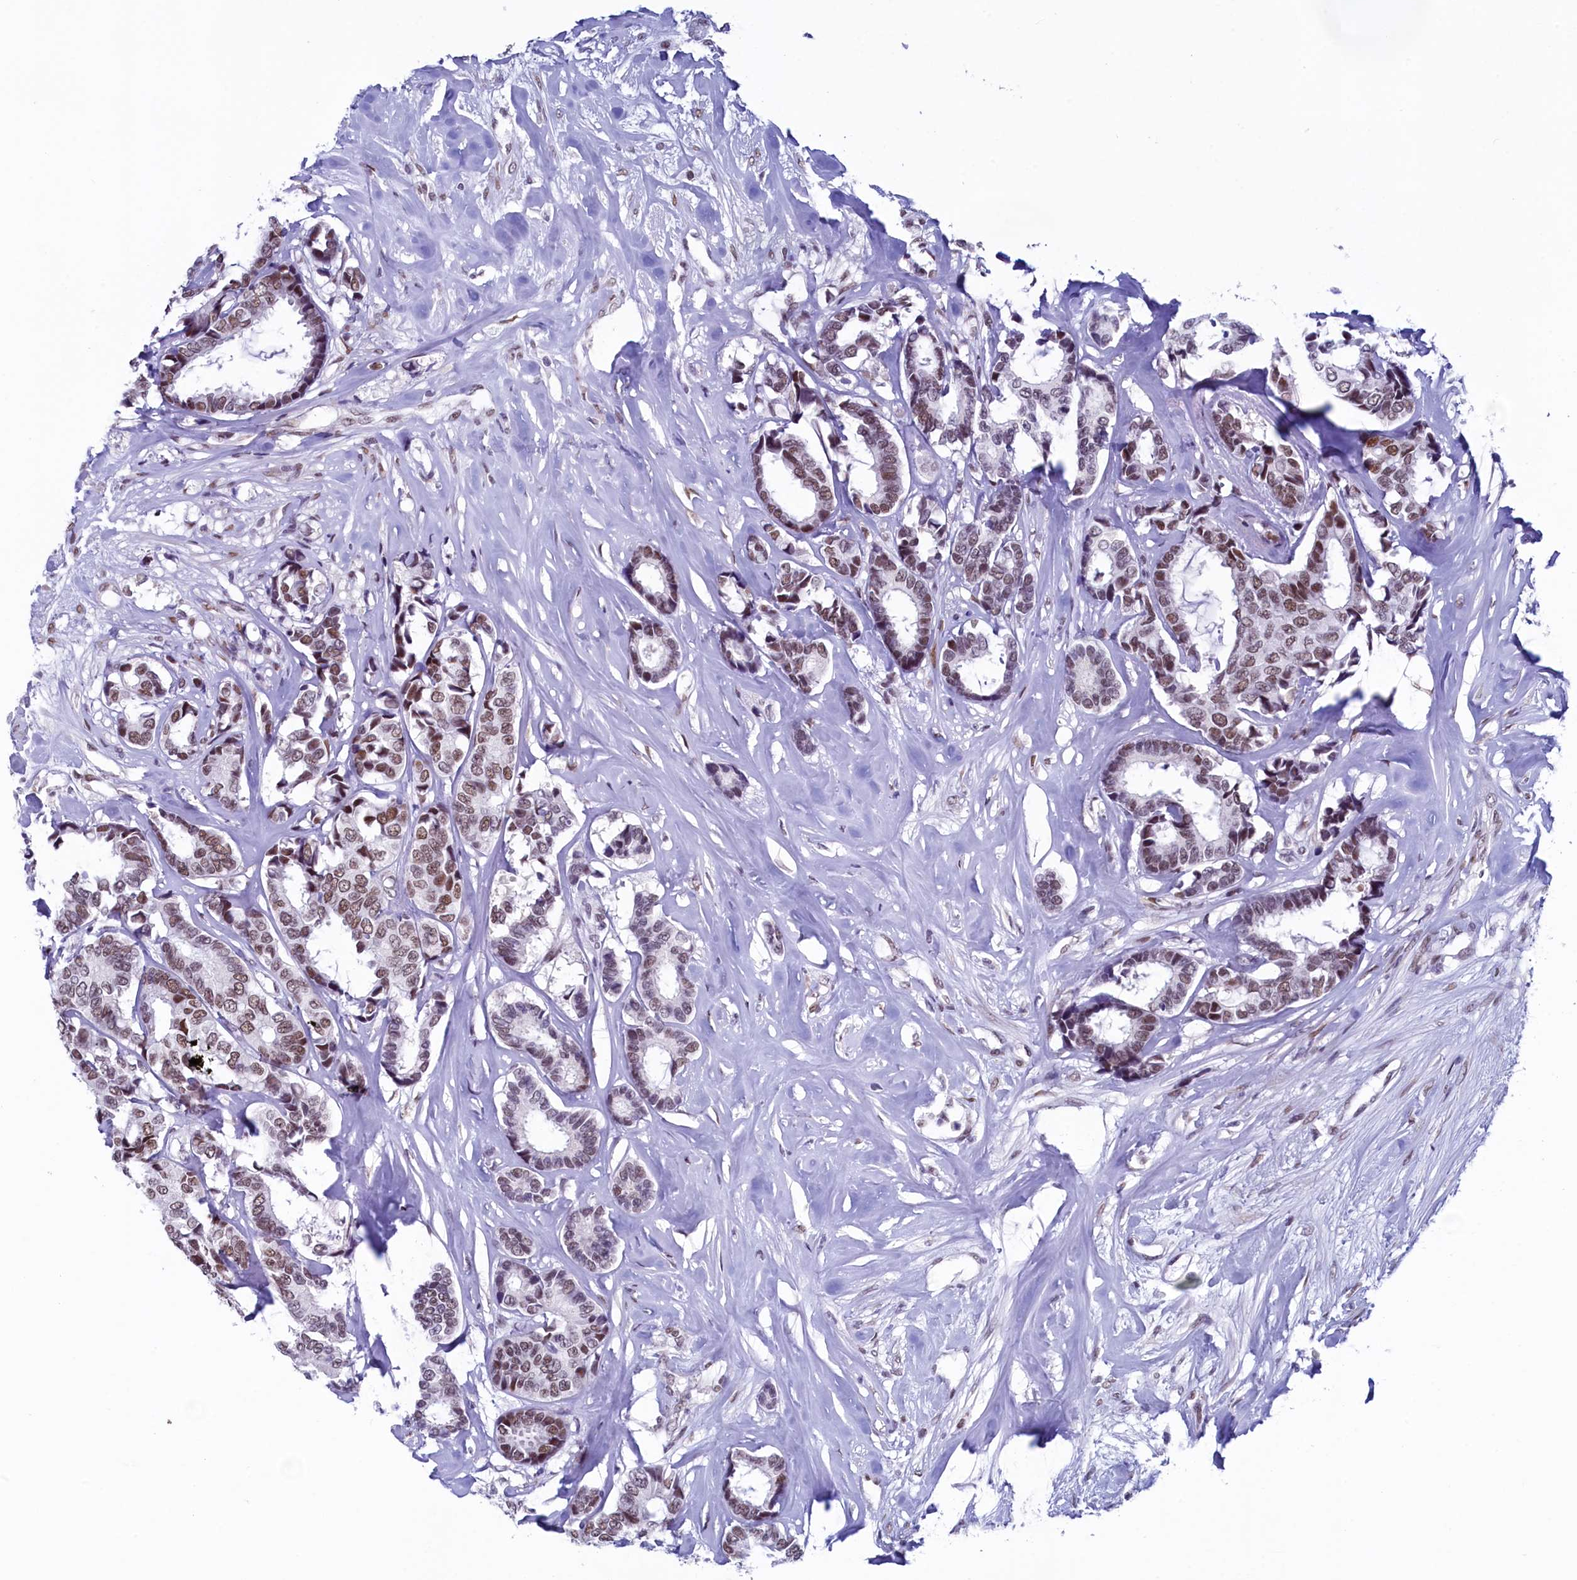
{"staining": {"intensity": "moderate", "quantity": ">75%", "location": "nuclear"}, "tissue": "breast cancer", "cell_type": "Tumor cells", "image_type": "cancer", "snomed": [{"axis": "morphology", "description": "Duct carcinoma"}, {"axis": "topography", "description": "Breast"}], "caption": "Immunohistochemical staining of breast cancer demonstrates moderate nuclear protein expression in approximately >75% of tumor cells. The staining is performed using DAB (3,3'-diaminobenzidine) brown chromogen to label protein expression. The nuclei are counter-stained blue using hematoxylin.", "gene": "SUGP2", "patient": {"sex": "female", "age": 87}}